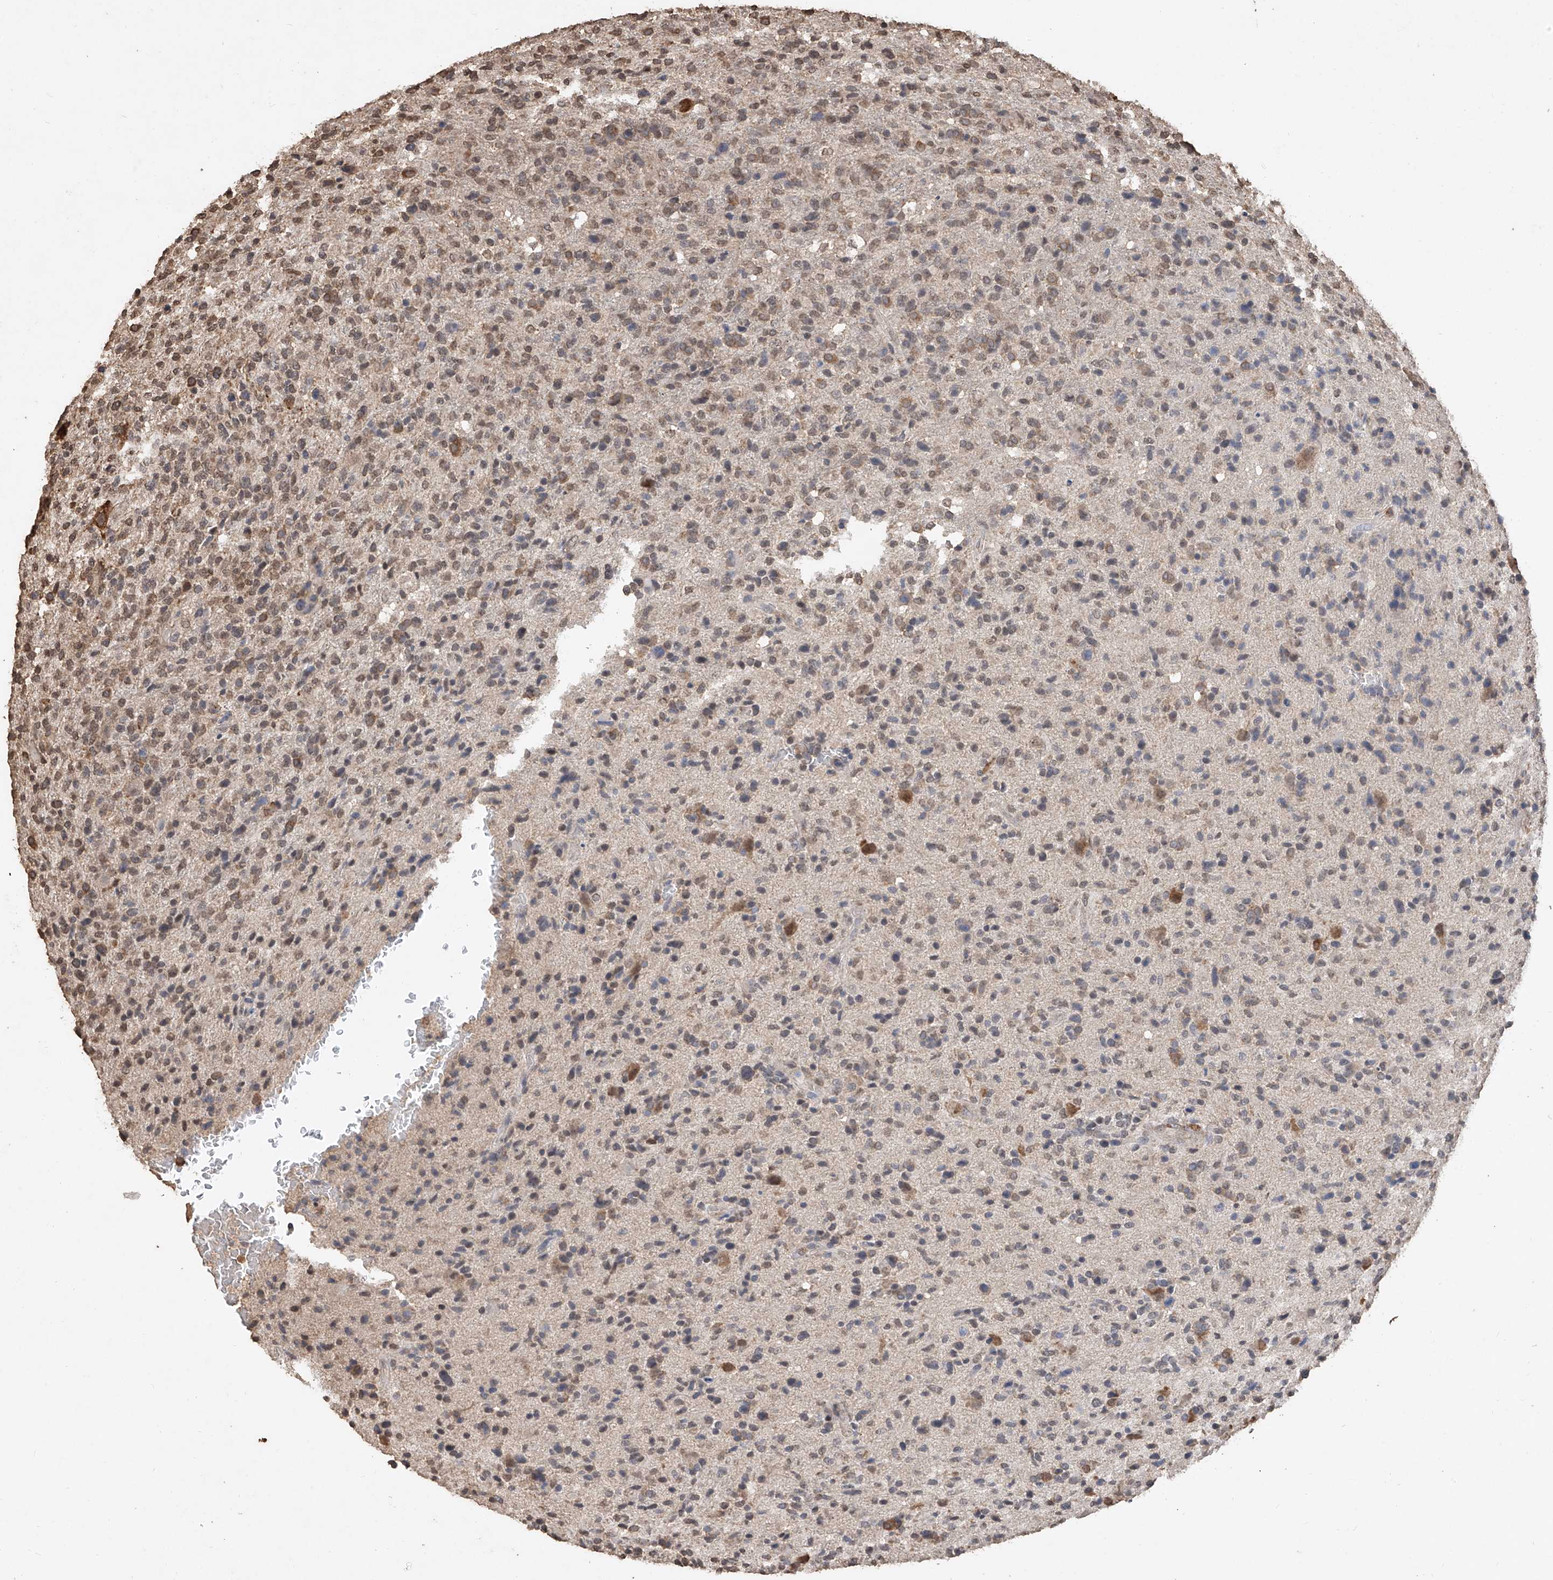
{"staining": {"intensity": "moderate", "quantity": "<25%", "location": "cytoplasmic/membranous"}, "tissue": "glioma", "cell_type": "Tumor cells", "image_type": "cancer", "snomed": [{"axis": "morphology", "description": "Glioma, malignant, High grade"}, {"axis": "topography", "description": "Brain"}], "caption": "This image demonstrates malignant glioma (high-grade) stained with IHC to label a protein in brown. The cytoplasmic/membranous of tumor cells show moderate positivity for the protein. Nuclei are counter-stained blue.", "gene": "ELOVL1", "patient": {"sex": "male", "age": 72}}